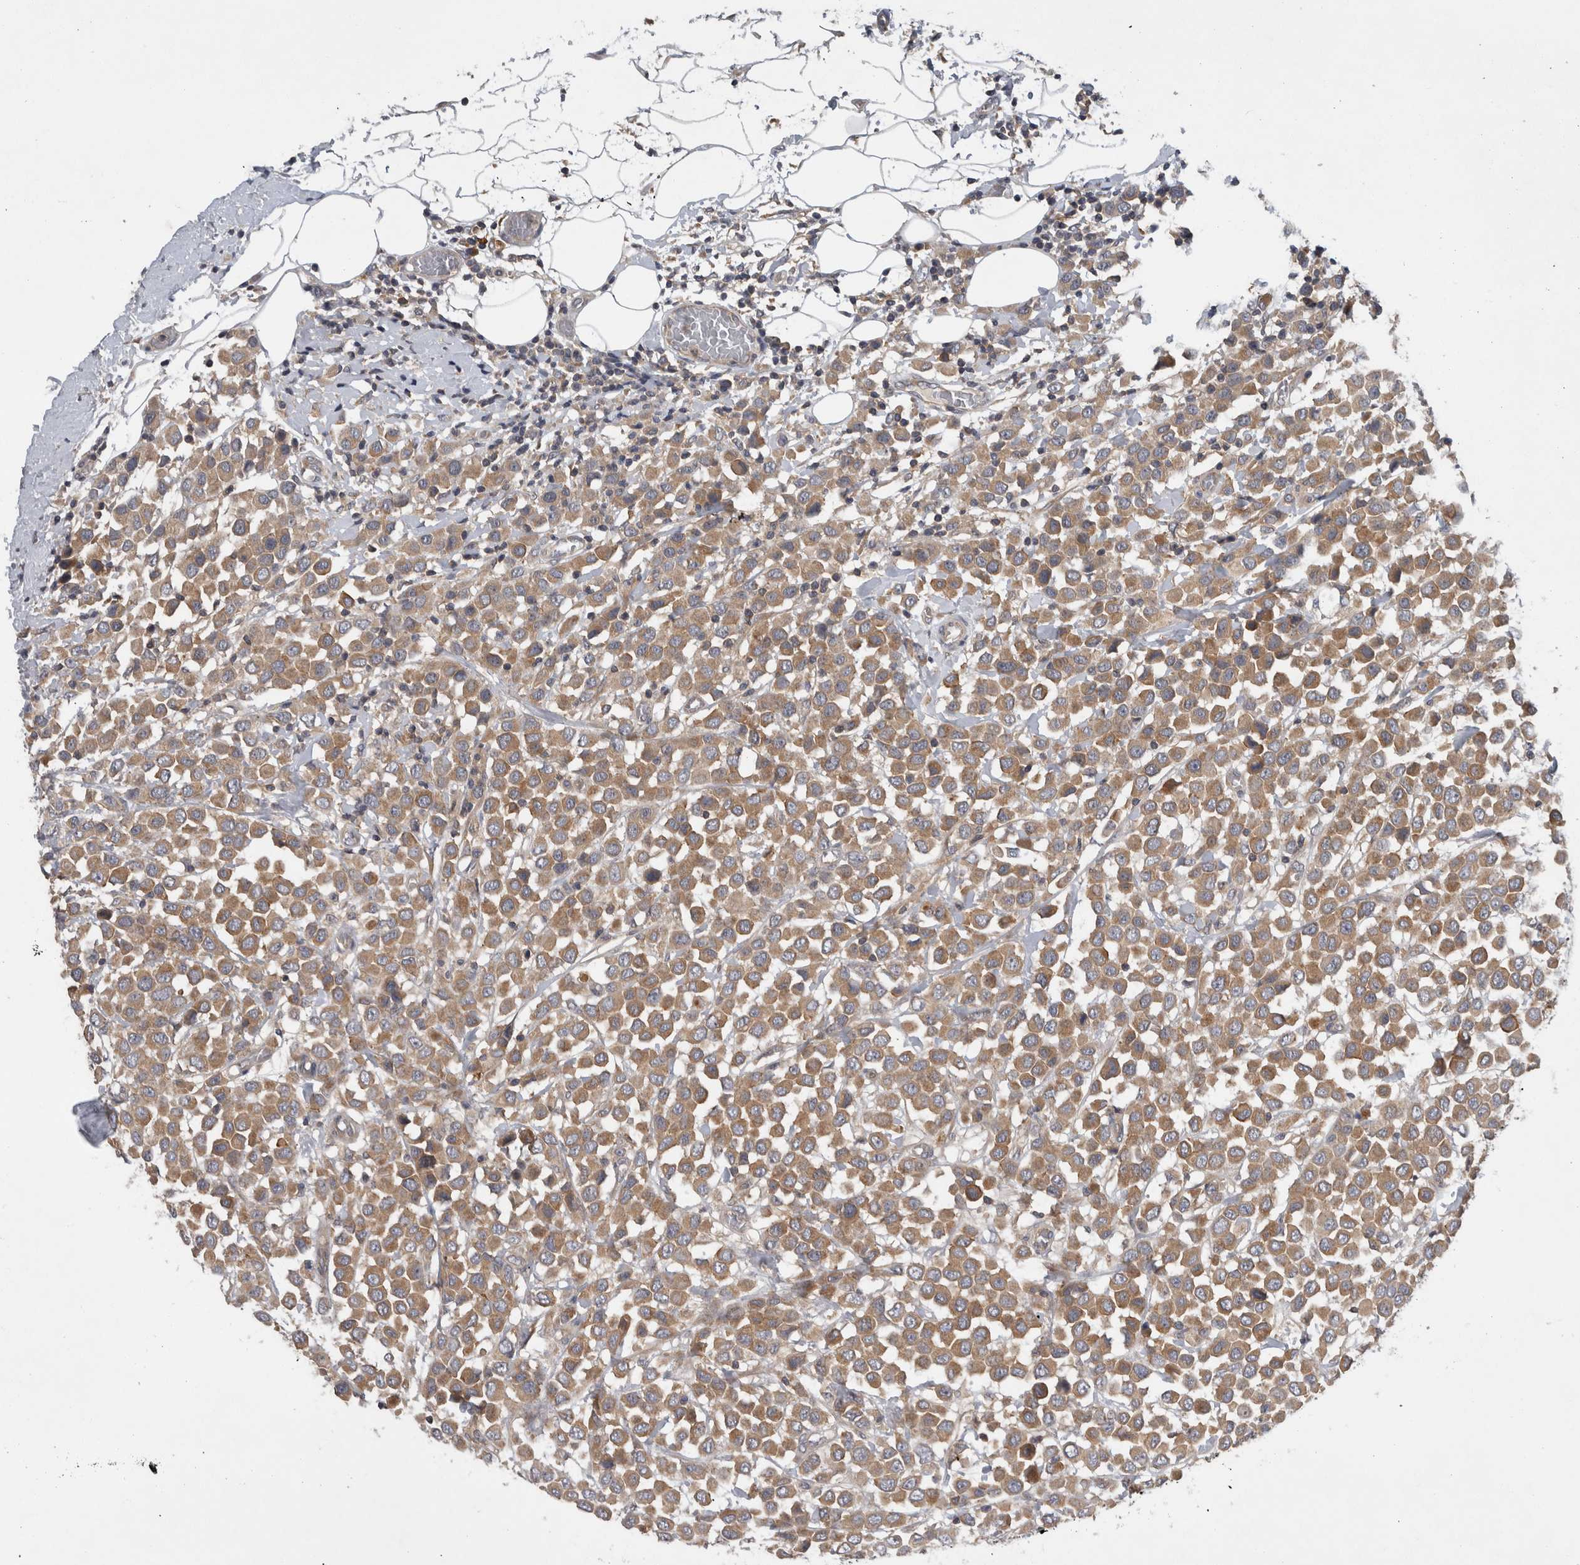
{"staining": {"intensity": "moderate", "quantity": ">75%", "location": "cytoplasmic/membranous"}, "tissue": "breast cancer", "cell_type": "Tumor cells", "image_type": "cancer", "snomed": [{"axis": "morphology", "description": "Duct carcinoma"}, {"axis": "topography", "description": "Breast"}], "caption": "Human infiltrating ductal carcinoma (breast) stained with a brown dye reveals moderate cytoplasmic/membranous positive staining in about >75% of tumor cells.", "gene": "SCARA5", "patient": {"sex": "female", "age": 61}}